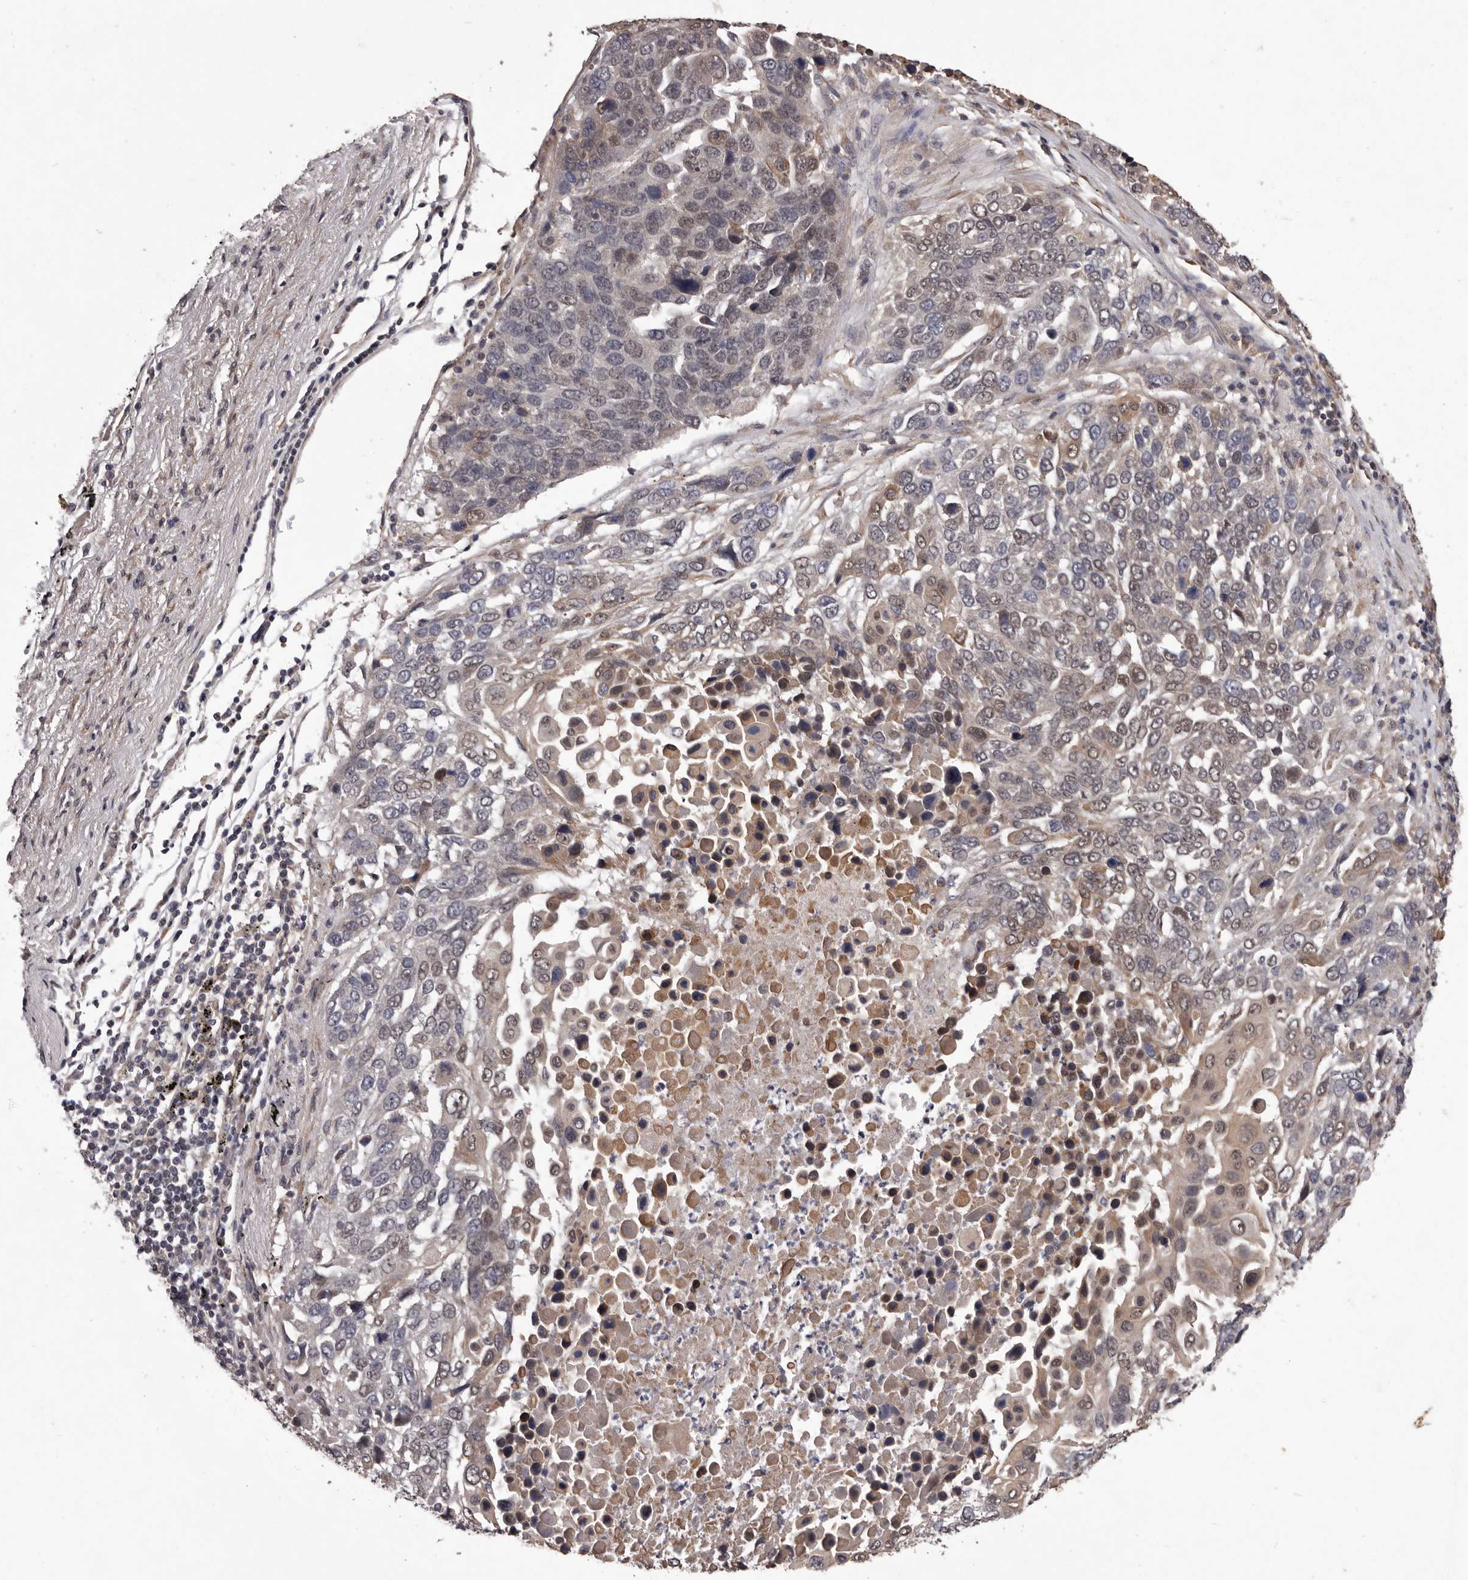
{"staining": {"intensity": "weak", "quantity": "<25%", "location": "cytoplasmic/membranous"}, "tissue": "lung cancer", "cell_type": "Tumor cells", "image_type": "cancer", "snomed": [{"axis": "morphology", "description": "Squamous cell carcinoma, NOS"}, {"axis": "topography", "description": "Lung"}], "caption": "Immunohistochemical staining of squamous cell carcinoma (lung) reveals no significant staining in tumor cells.", "gene": "CELF3", "patient": {"sex": "male", "age": 66}}